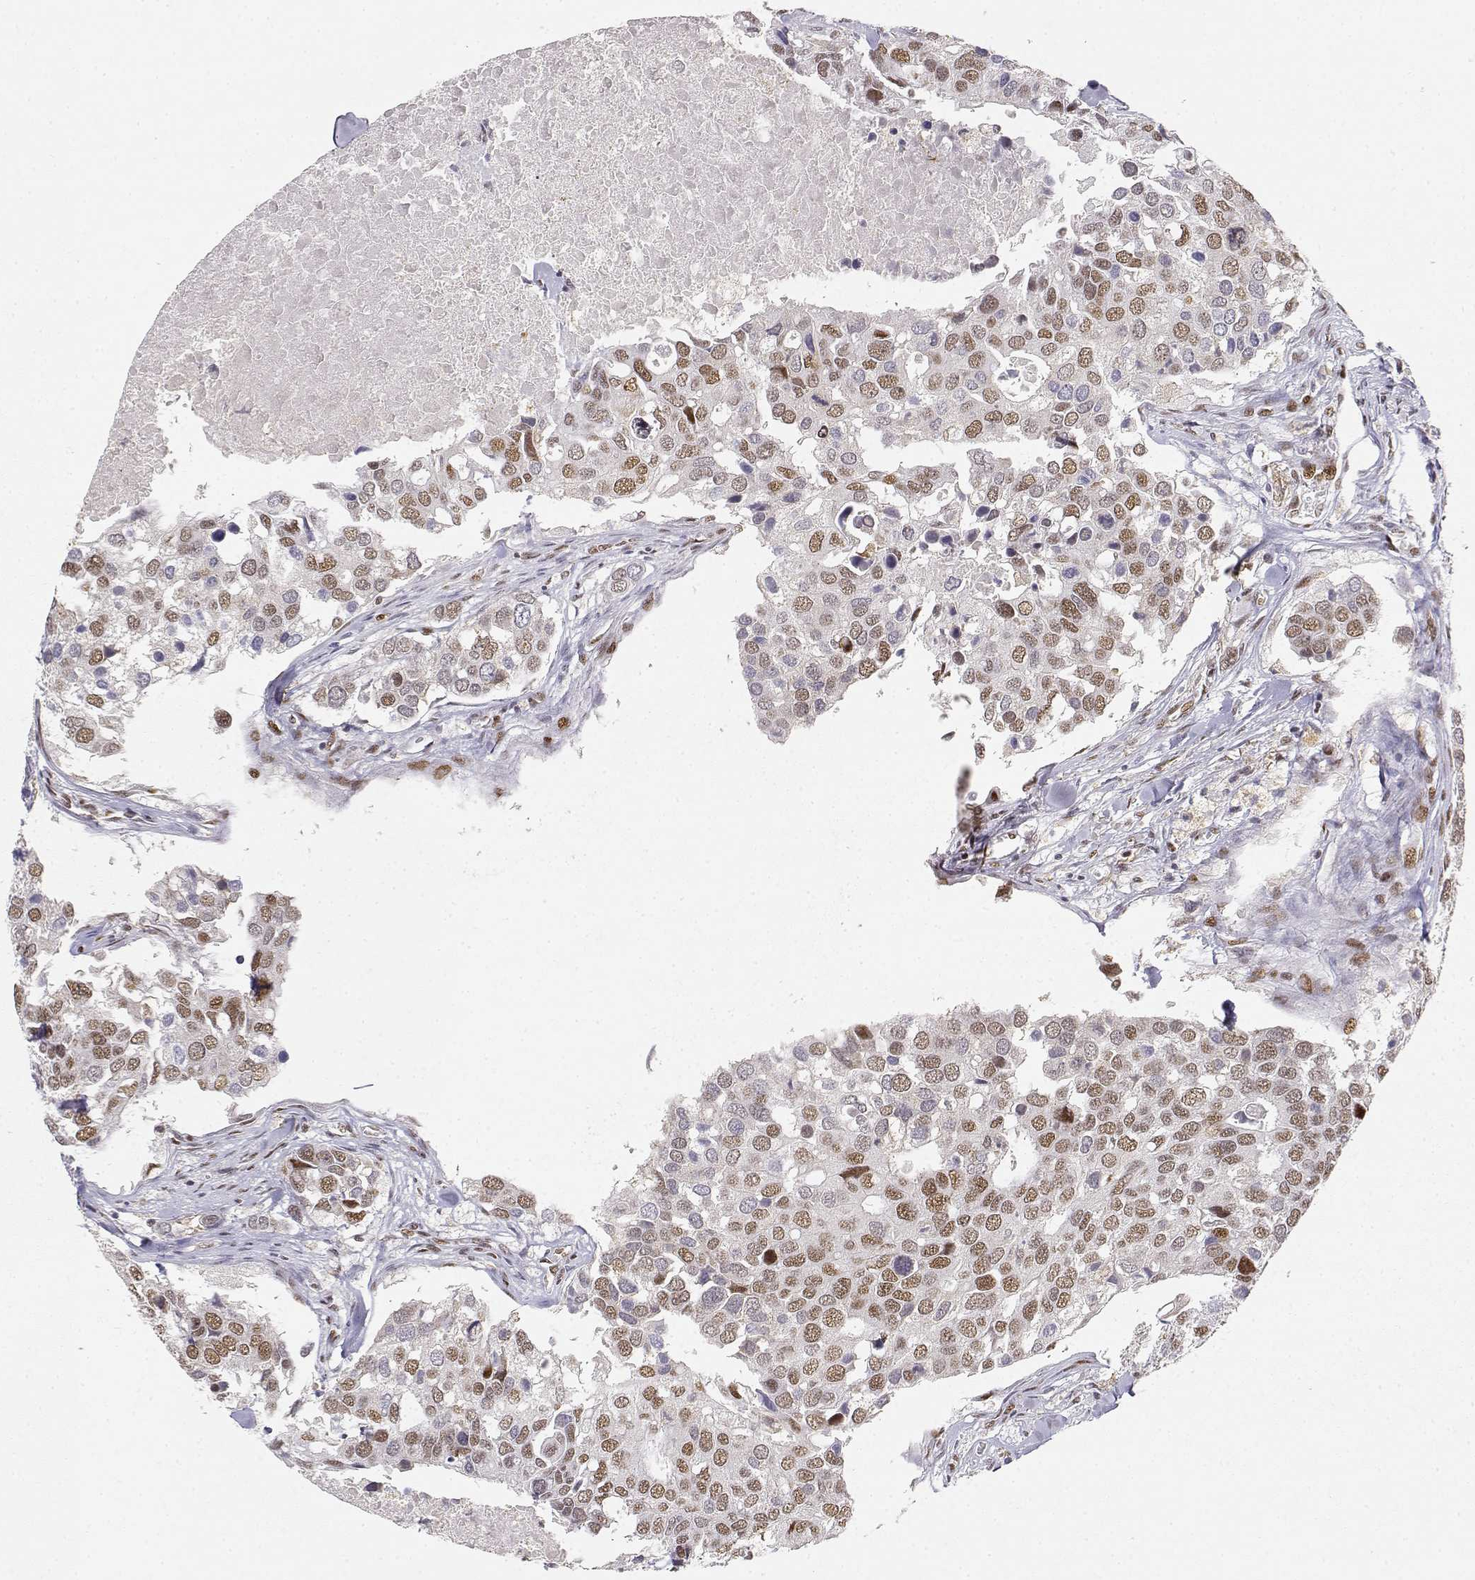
{"staining": {"intensity": "weak", "quantity": "25%-75%", "location": "nuclear"}, "tissue": "breast cancer", "cell_type": "Tumor cells", "image_type": "cancer", "snomed": [{"axis": "morphology", "description": "Duct carcinoma"}, {"axis": "topography", "description": "Breast"}], "caption": "The micrograph reveals immunohistochemical staining of breast cancer (intraductal carcinoma). There is weak nuclear positivity is appreciated in about 25%-75% of tumor cells.", "gene": "RSF1", "patient": {"sex": "female", "age": 83}}